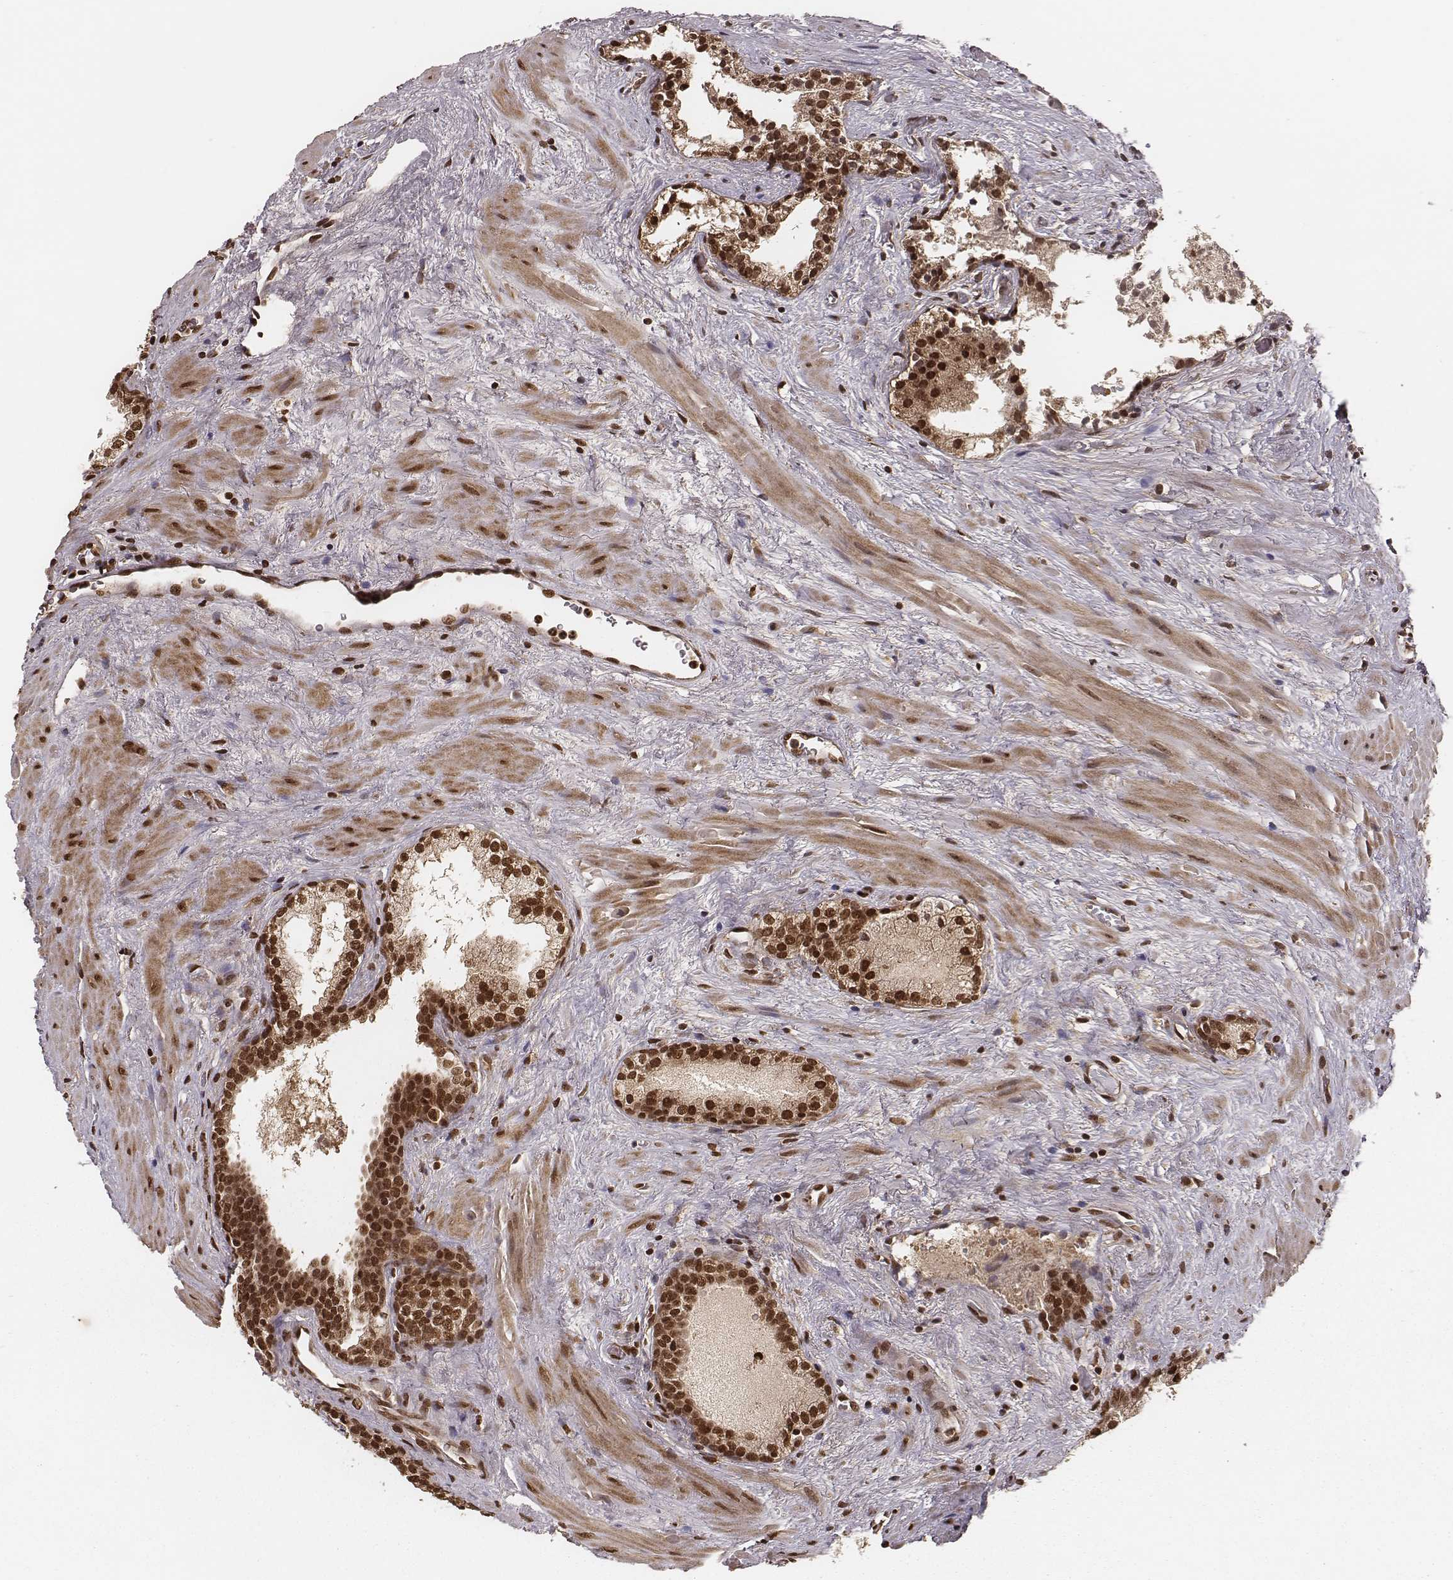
{"staining": {"intensity": "strong", "quantity": ">75%", "location": "nuclear"}, "tissue": "prostate cancer", "cell_type": "Tumor cells", "image_type": "cancer", "snomed": [{"axis": "morphology", "description": "Adenocarcinoma, NOS"}, {"axis": "topography", "description": "Prostate"}], "caption": "Tumor cells show high levels of strong nuclear expression in approximately >75% of cells in prostate adenocarcinoma. The staining is performed using DAB brown chromogen to label protein expression. The nuclei are counter-stained blue using hematoxylin.", "gene": "NFX1", "patient": {"sex": "male", "age": 66}}